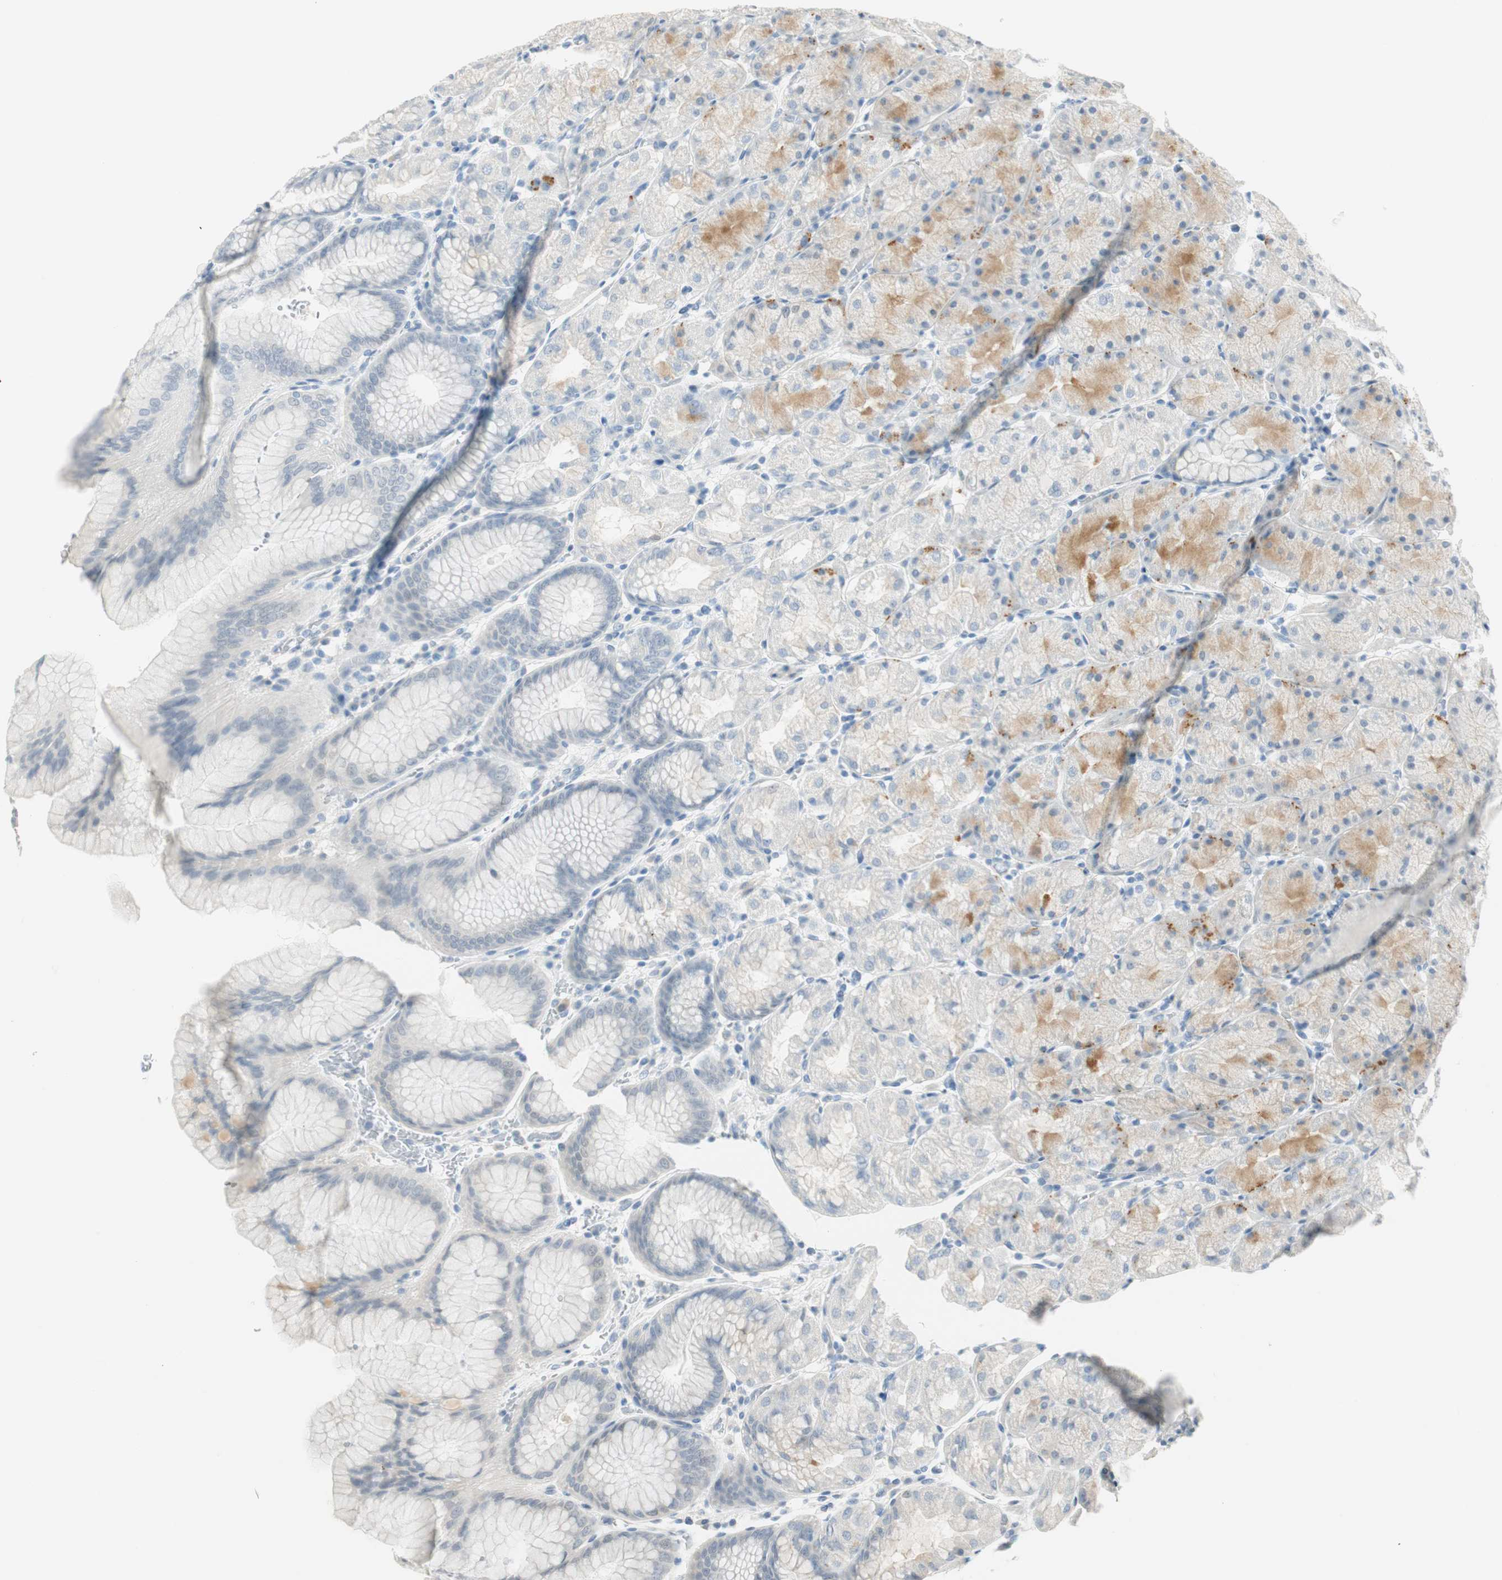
{"staining": {"intensity": "moderate", "quantity": "<25%", "location": "cytoplasmic/membranous"}, "tissue": "stomach", "cell_type": "Glandular cells", "image_type": "normal", "snomed": [{"axis": "morphology", "description": "Normal tissue, NOS"}, {"axis": "topography", "description": "Stomach, upper"}, {"axis": "topography", "description": "Stomach"}], "caption": "High-power microscopy captured an immunohistochemistry histopathology image of unremarkable stomach, revealing moderate cytoplasmic/membranous staining in about <25% of glandular cells.", "gene": "MLLT10", "patient": {"sex": "male", "age": 76}}